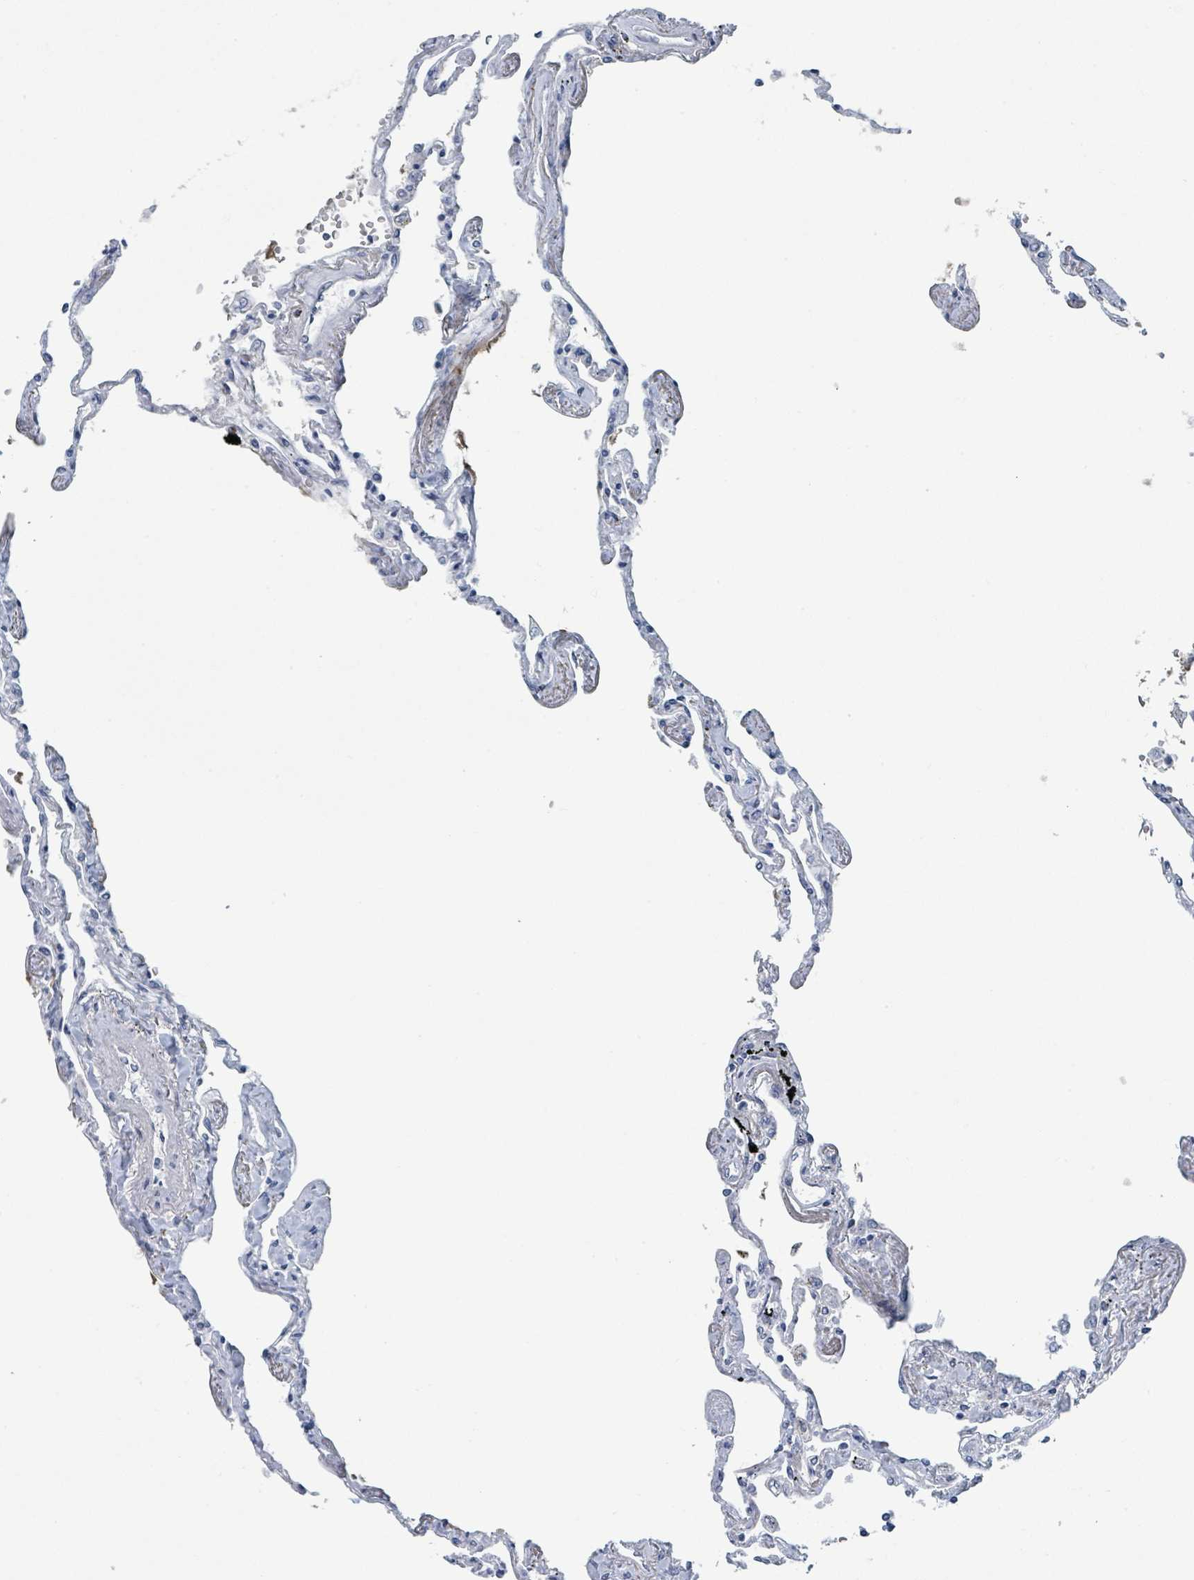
{"staining": {"intensity": "weak", "quantity": "<25%", "location": "nuclear"}, "tissue": "lung", "cell_type": "Alveolar cells", "image_type": "normal", "snomed": [{"axis": "morphology", "description": "Normal tissue, NOS"}, {"axis": "topography", "description": "Lung"}], "caption": "This image is of unremarkable lung stained with immunohistochemistry to label a protein in brown with the nuclei are counter-stained blue. There is no expression in alveolar cells.", "gene": "EHMT2", "patient": {"sex": "female", "age": 67}}